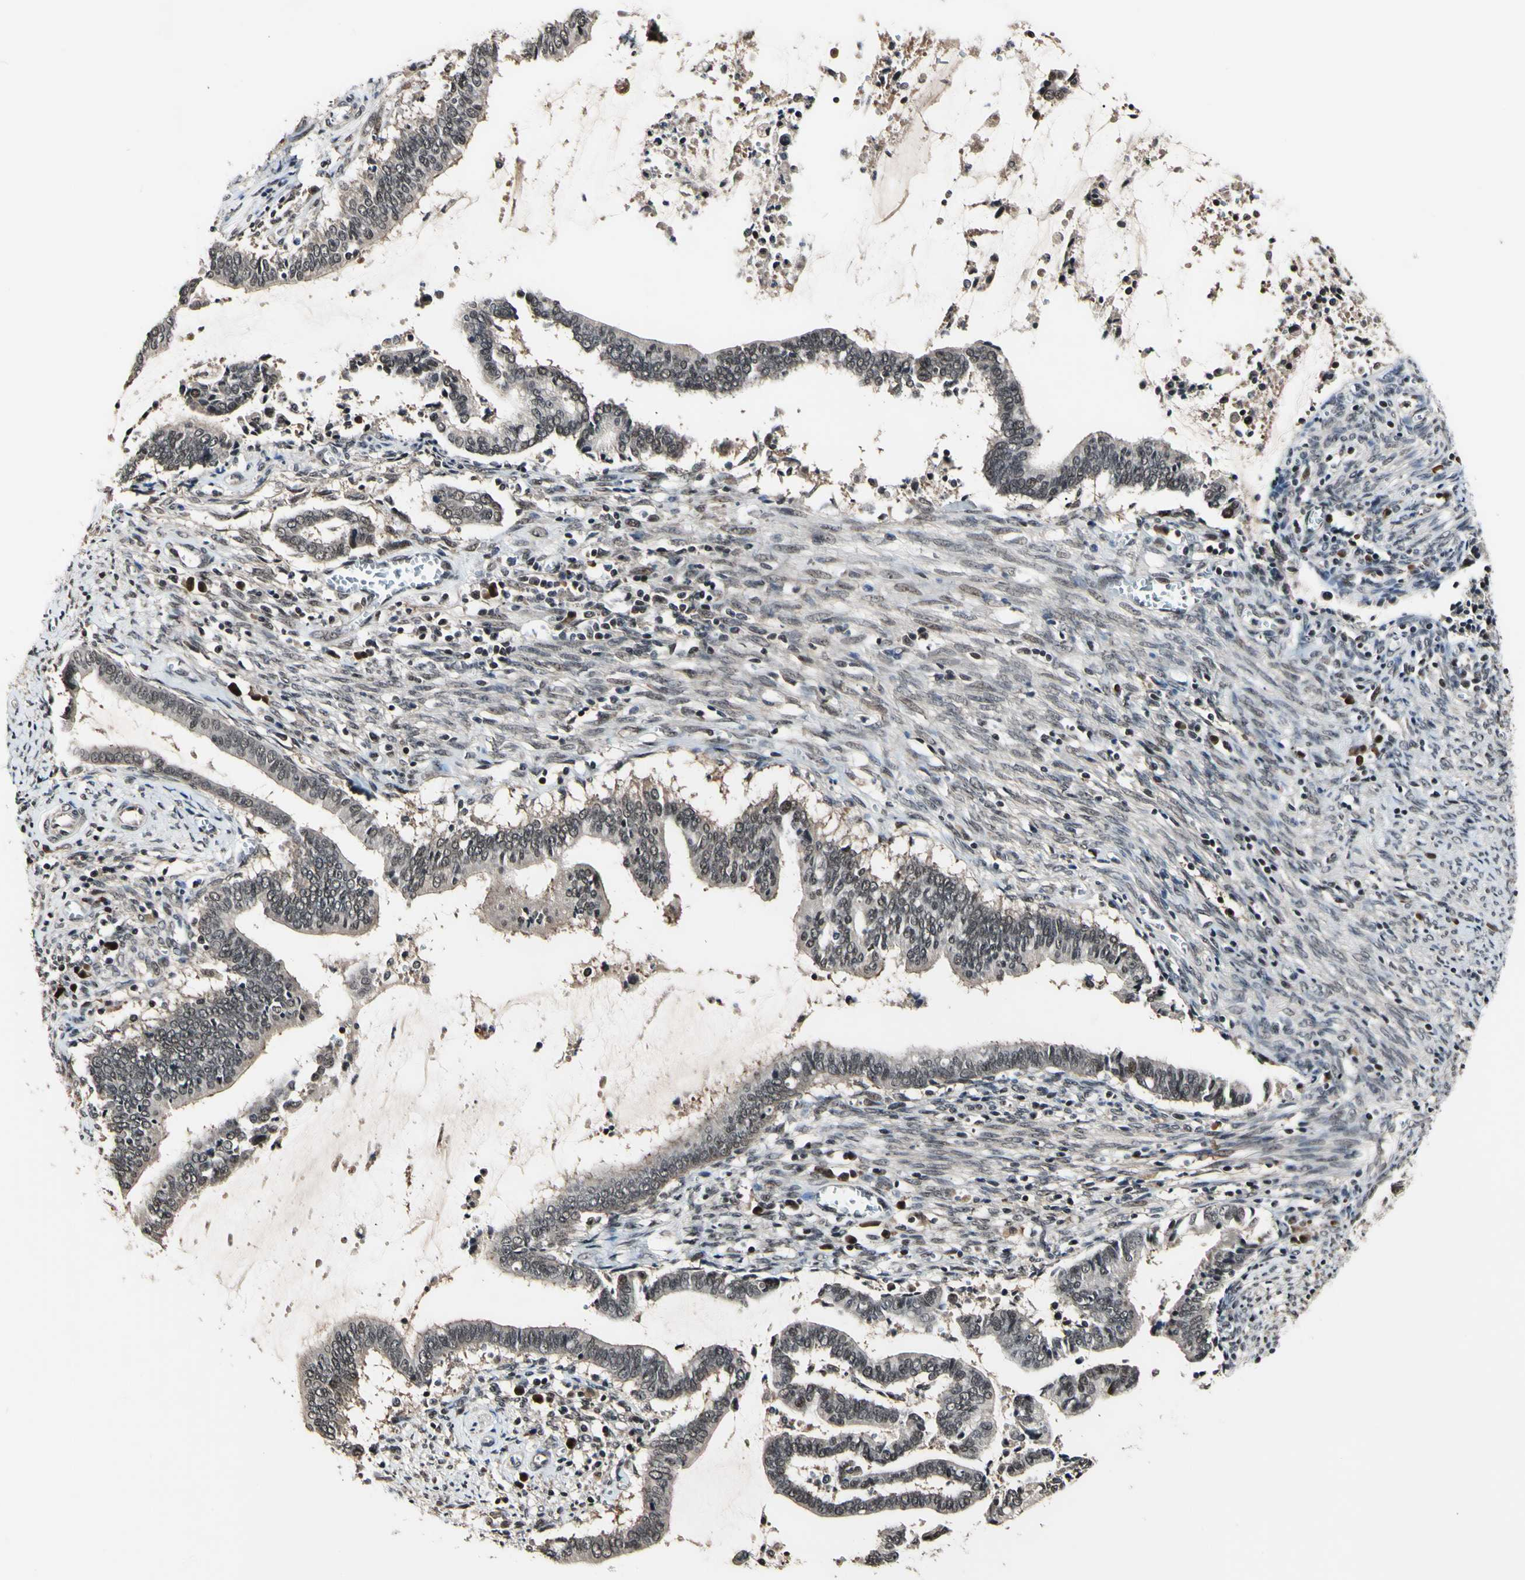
{"staining": {"intensity": "weak", "quantity": ">75%", "location": "cytoplasmic/membranous"}, "tissue": "cervical cancer", "cell_type": "Tumor cells", "image_type": "cancer", "snomed": [{"axis": "morphology", "description": "Adenocarcinoma, NOS"}, {"axis": "topography", "description": "Cervix"}], "caption": "Tumor cells reveal low levels of weak cytoplasmic/membranous positivity in approximately >75% of cells in cervical adenocarcinoma. The staining was performed using DAB, with brown indicating positive protein expression. Nuclei are stained blue with hematoxylin.", "gene": "PSMD10", "patient": {"sex": "female", "age": 44}}